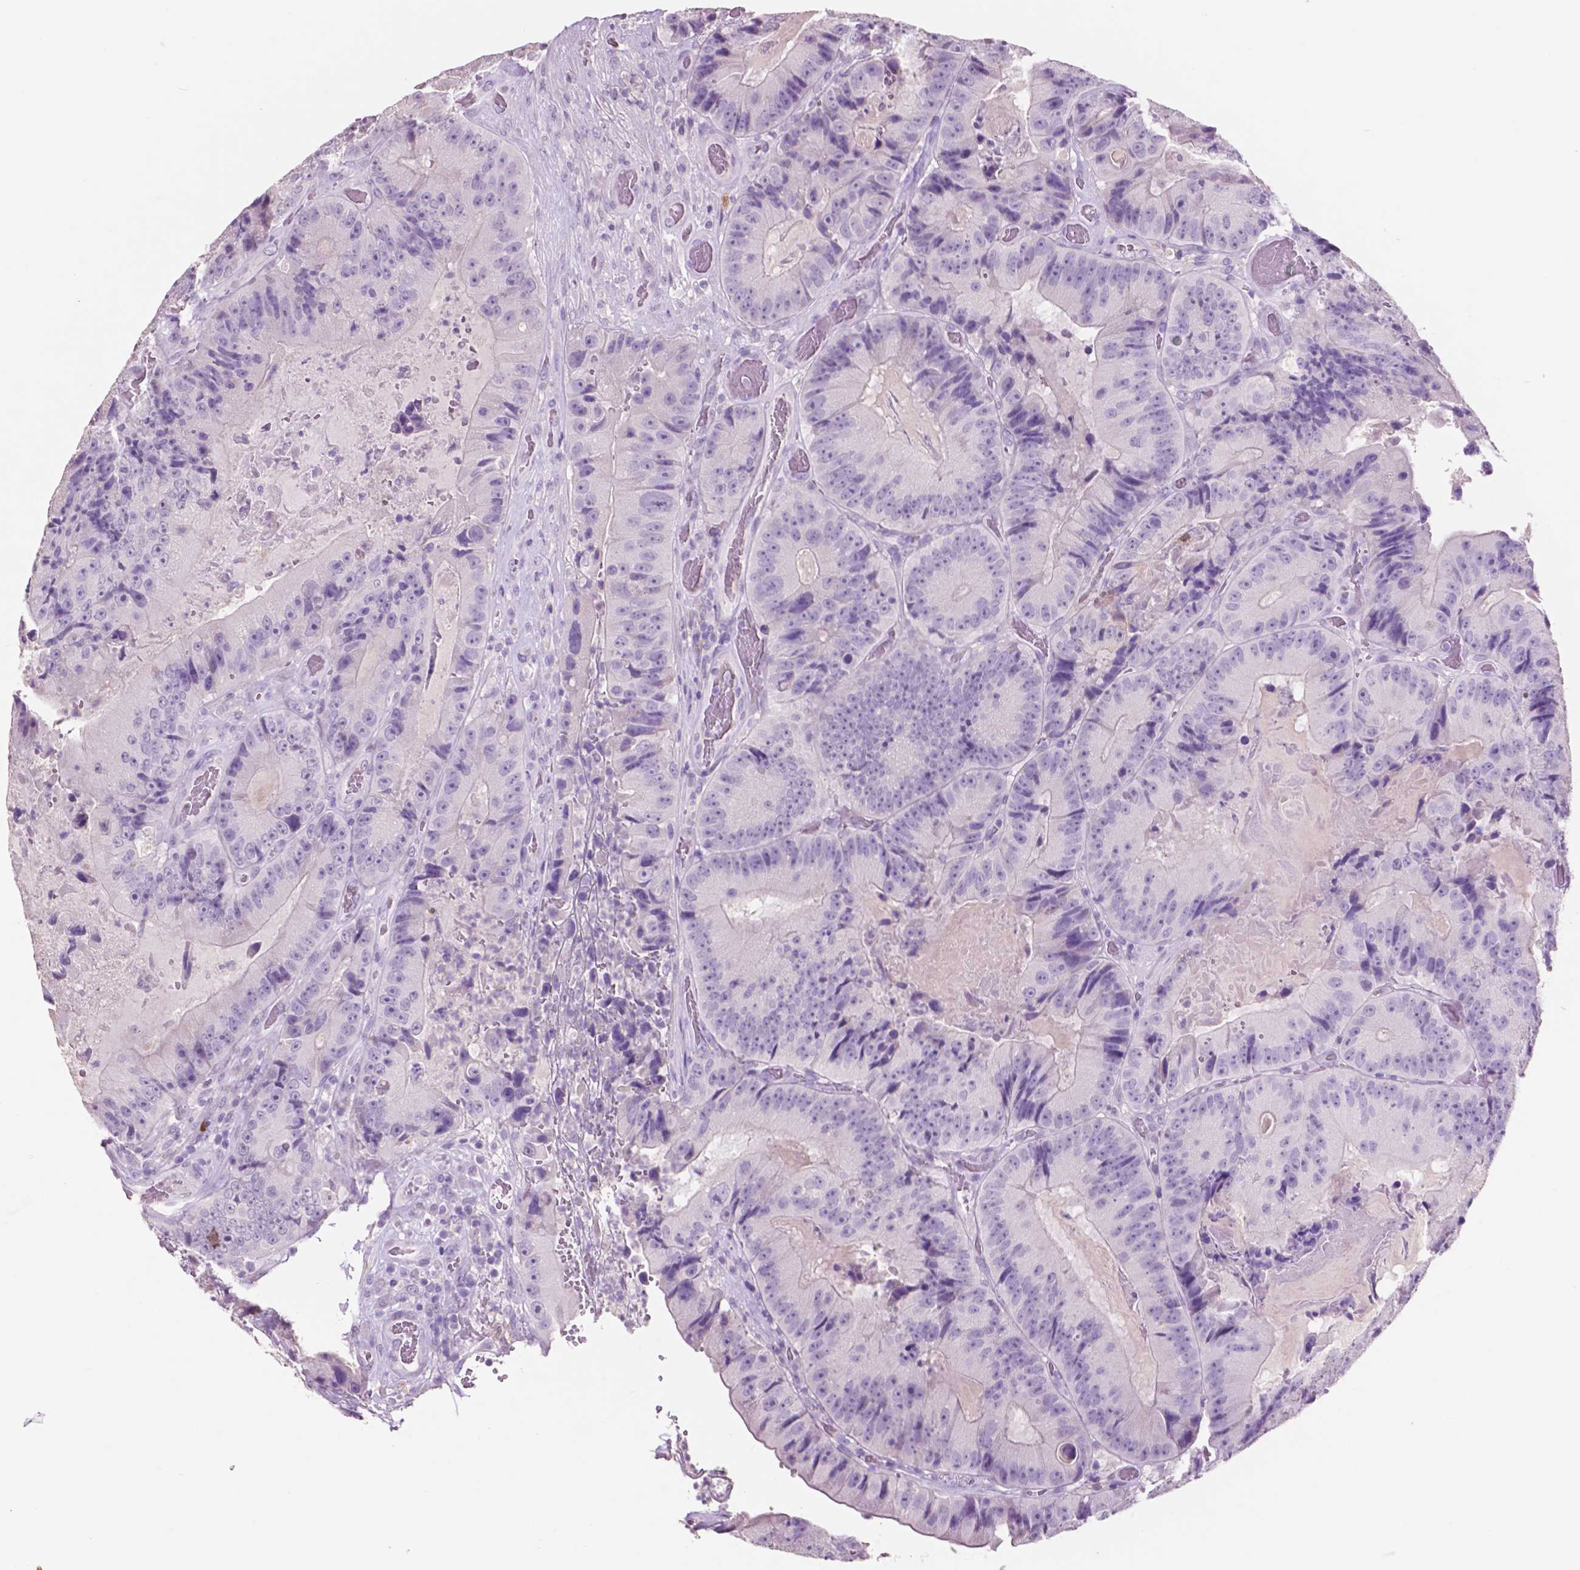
{"staining": {"intensity": "negative", "quantity": "none", "location": "none"}, "tissue": "colorectal cancer", "cell_type": "Tumor cells", "image_type": "cancer", "snomed": [{"axis": "morphology", "description": "Adenocarcinoma, NOS"}, {"axis": "topography", "description": "Colon"}], "caption": "DAB immunohistochemical staining of human colorectal adenocarcinoma reveals no significant expression in tumor cells.", "gene": "IDO1", "patient": {"sex": "female", "age": 86}}